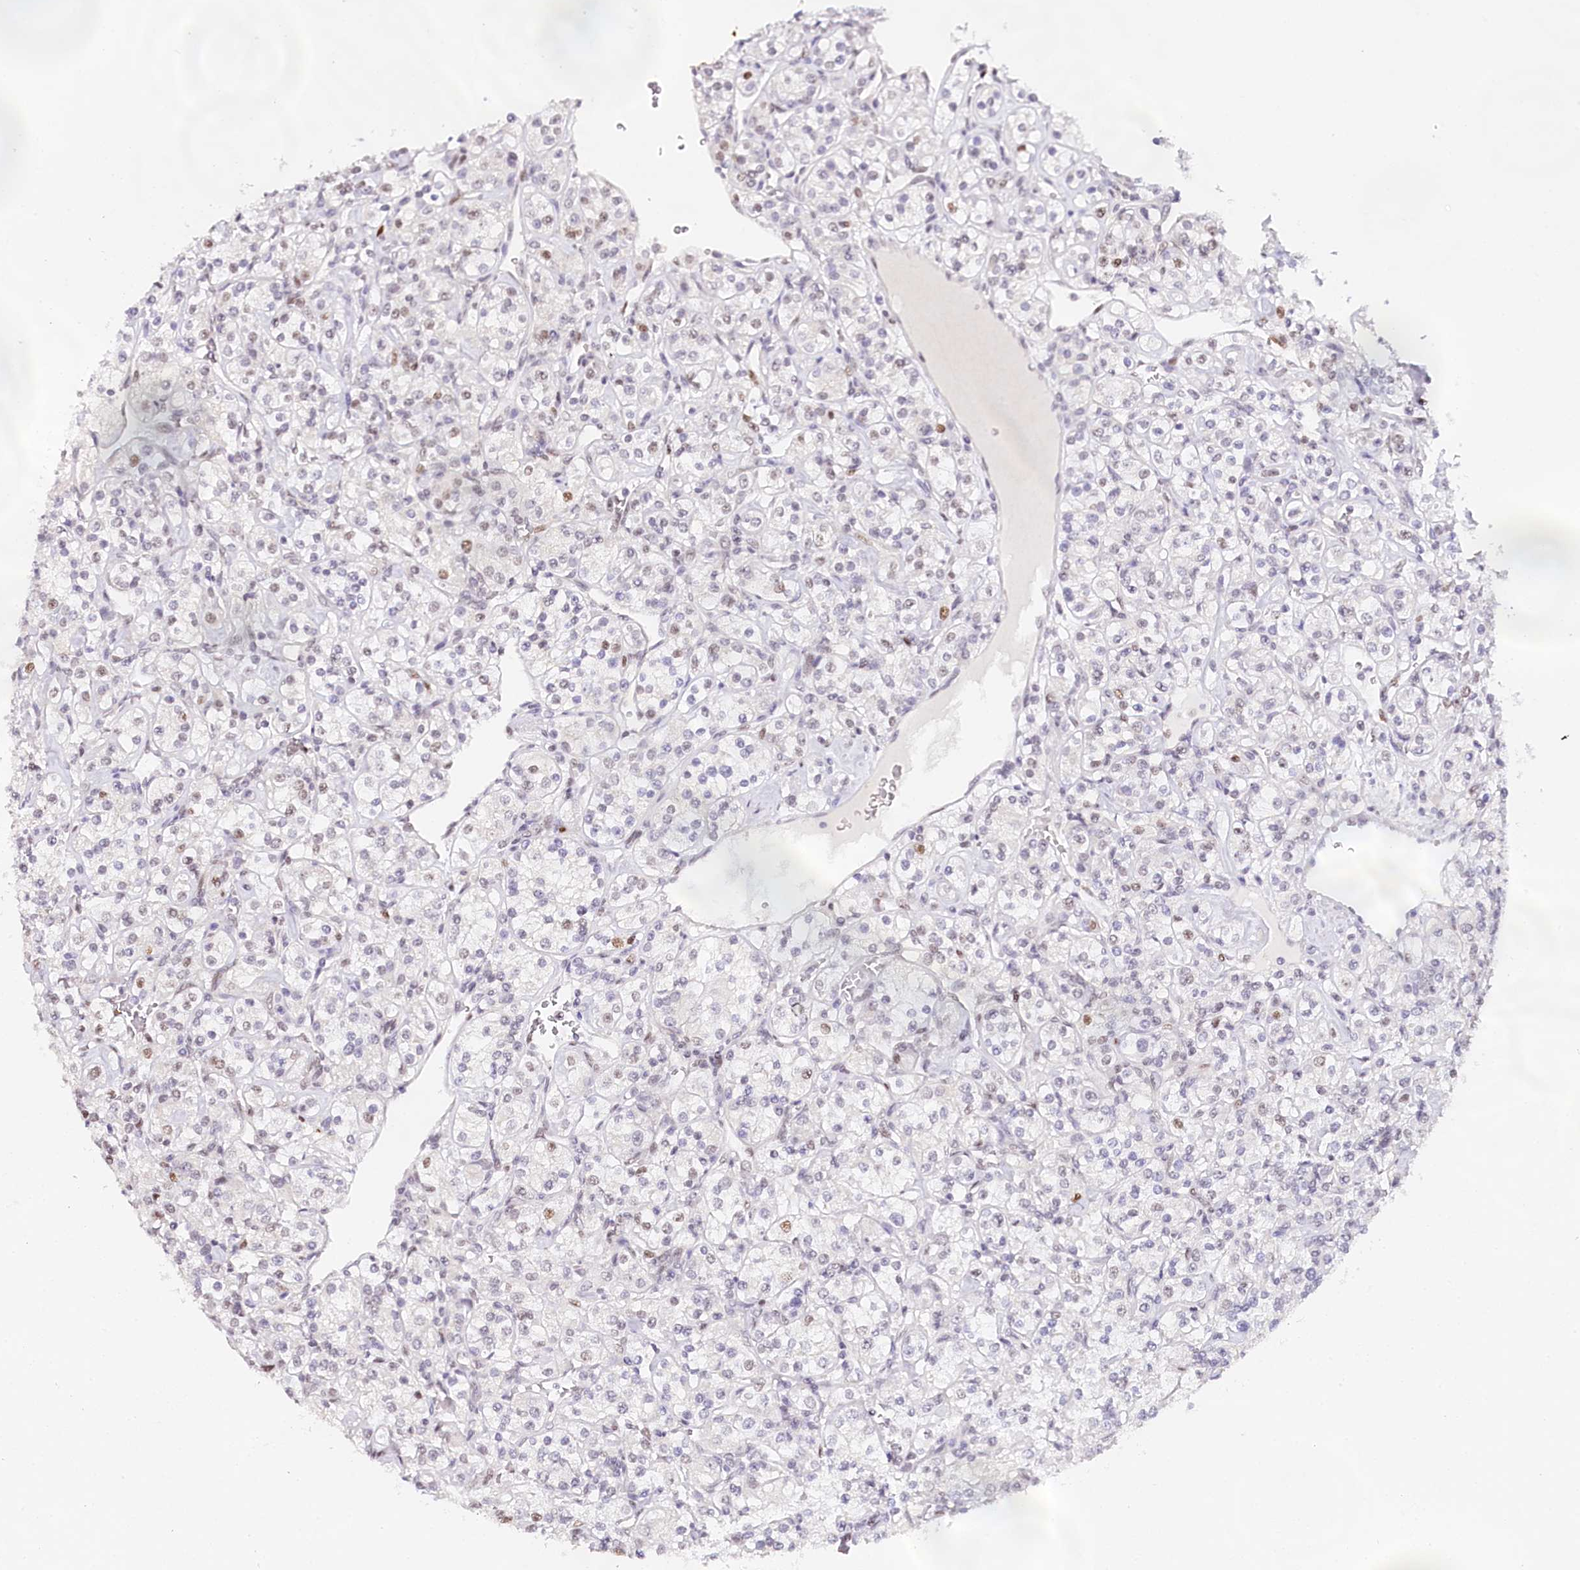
{"staining": {"intensity": "weak", "quantity": "25%-75%", "location": "nuclear"}, "tissue": "renal cancer", "cell_type": "Tumor cells", "image_type": "cancer", "snomed": [{"axis": "morphology", "description": "Adenocarcinoma, NOS"}, {"axis": "topography", "description": "Kidney"}], "caption": "Tumor cells demonstrate low levels of weak nuclear positivity in about 25%-75% of cells in renal adenocarcinoma.", "gene": "TP53", "patient": {"sex": "male", "age": 77}}